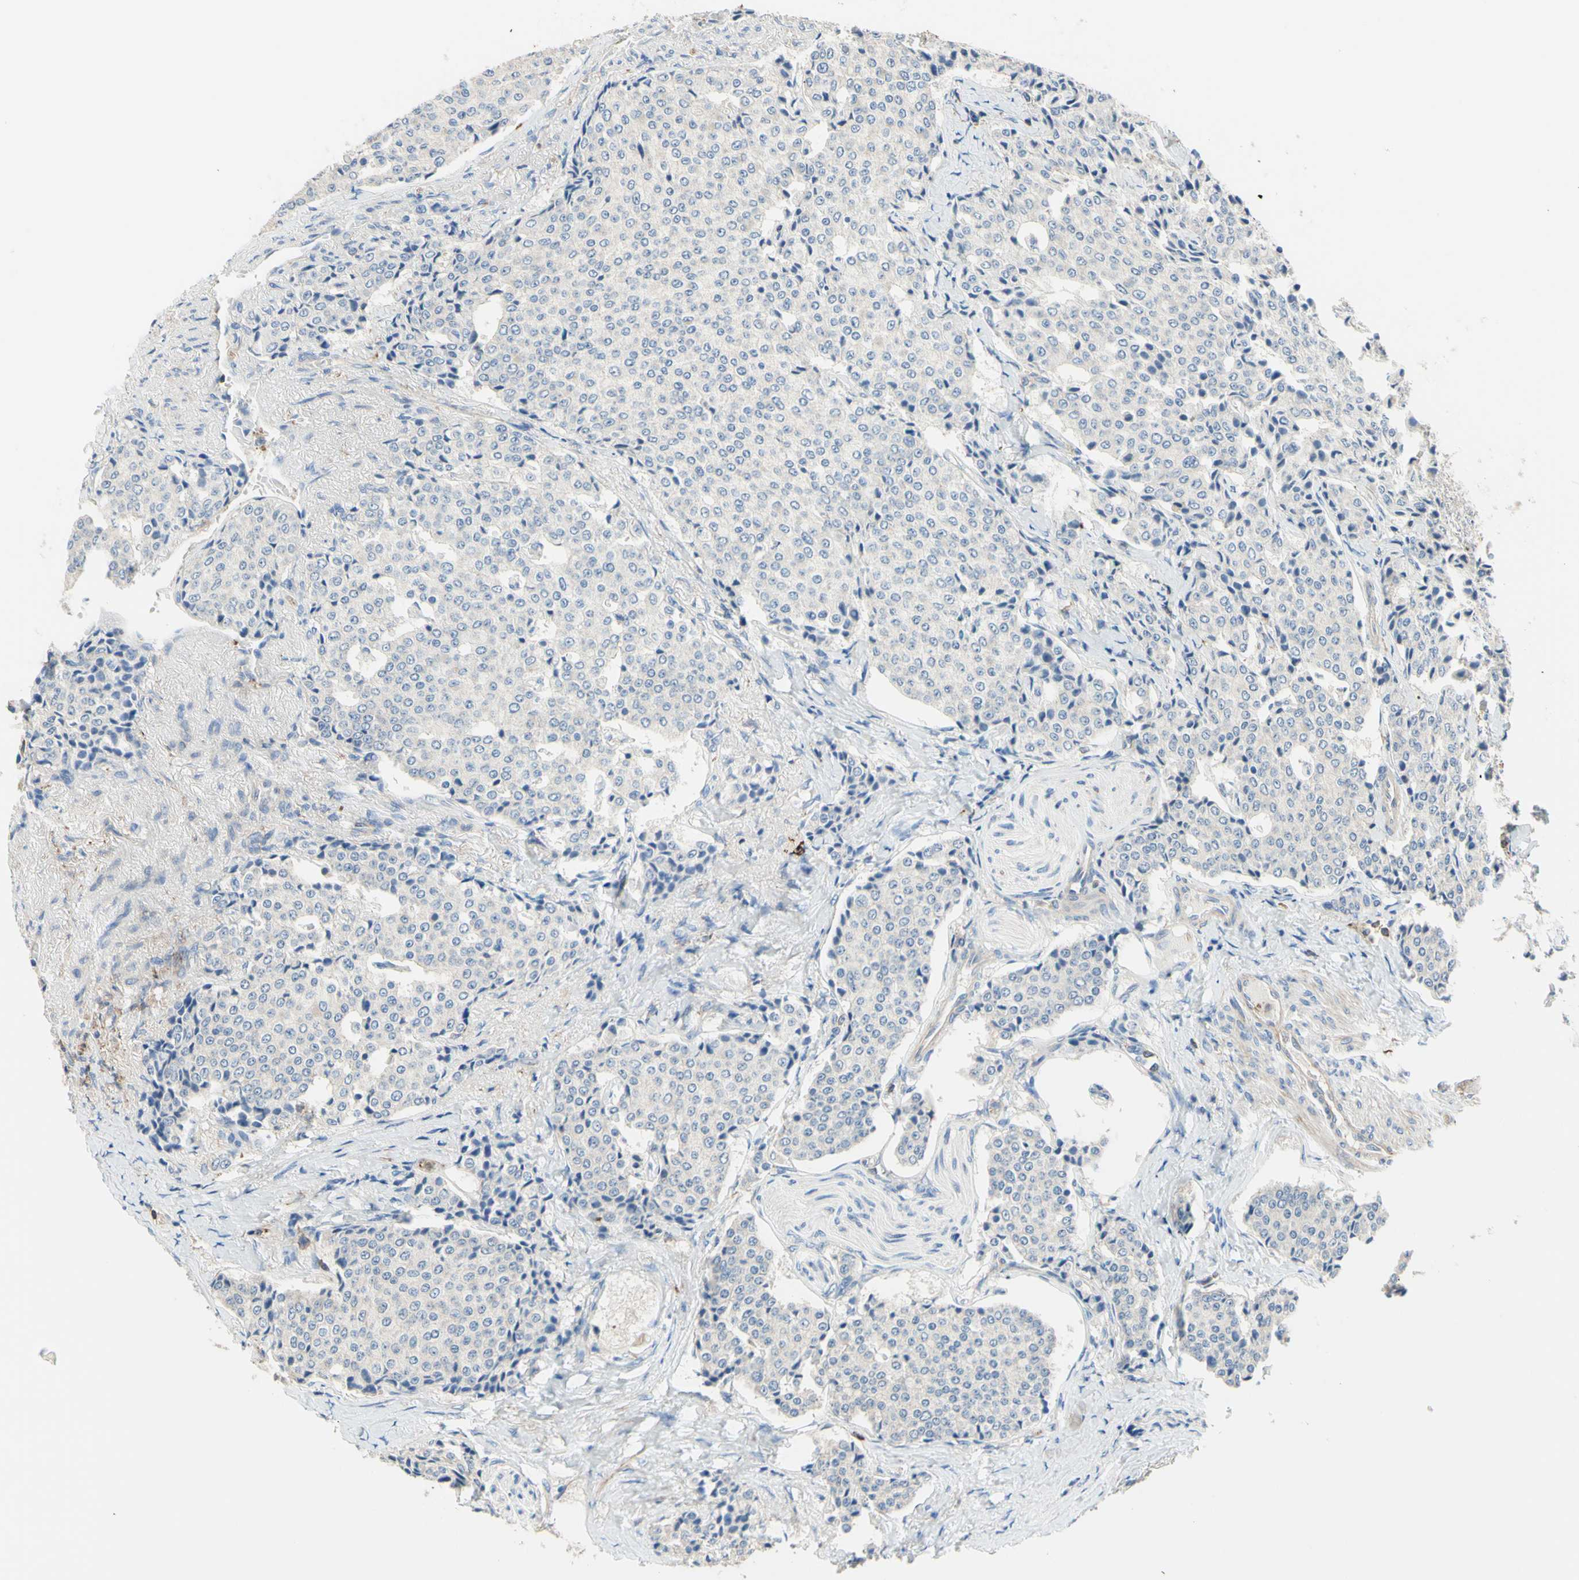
{"staining": {"intensity": "negative", "quantity": "none", "location": "none"}, "tissue": "carcinoid", "cell_type": "Tumor cells", "image_type": "cancer", "snomed": [{"axis": "morphology", "description": "Carcinoid, malignant, NOS"}, {"axis": "topography", "description": "Colon"}], "caption": "Micrograph shows no protein staining in tumor cells of carcinoid tissue.", "gene": "SEMA4C", "patient": {"sex": "female", "age": 61}}